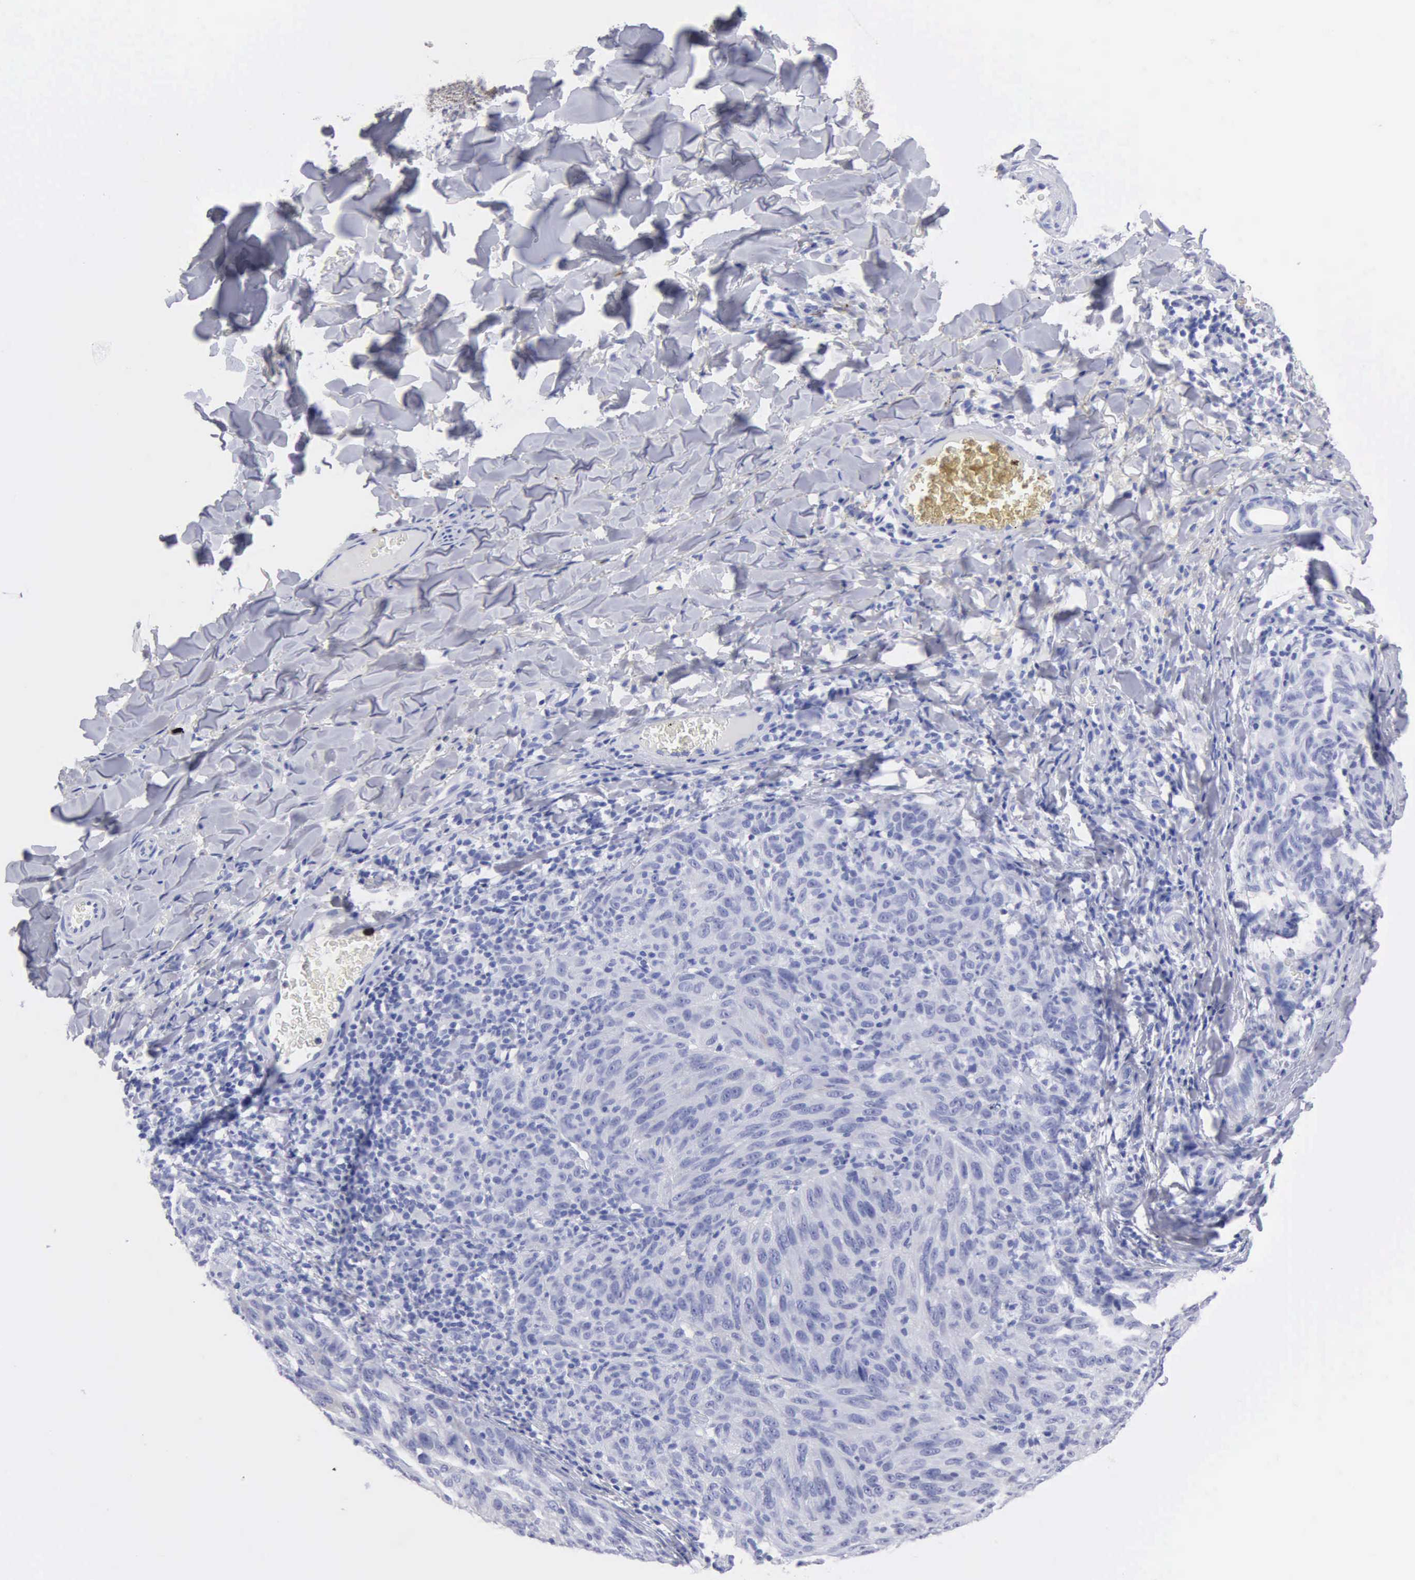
{"staining": {"intensity": "negative", "quantity": "none", "location": "none"}, "tissue": "melanoma", "cell_type": "Tumor cells", "image_type": "cancer", "snomed": [{"axis": "morphology", "description": "Malignant melanoma, NOS"}, {"axis": "topography", "description": "Skin"}], "caption": "This is a image of immunohistochemistry staining of melanoma, which shows no expression in tumor cells.", "gene": "CYP19A1", "patient": {"sex": "male", "age": 76}}